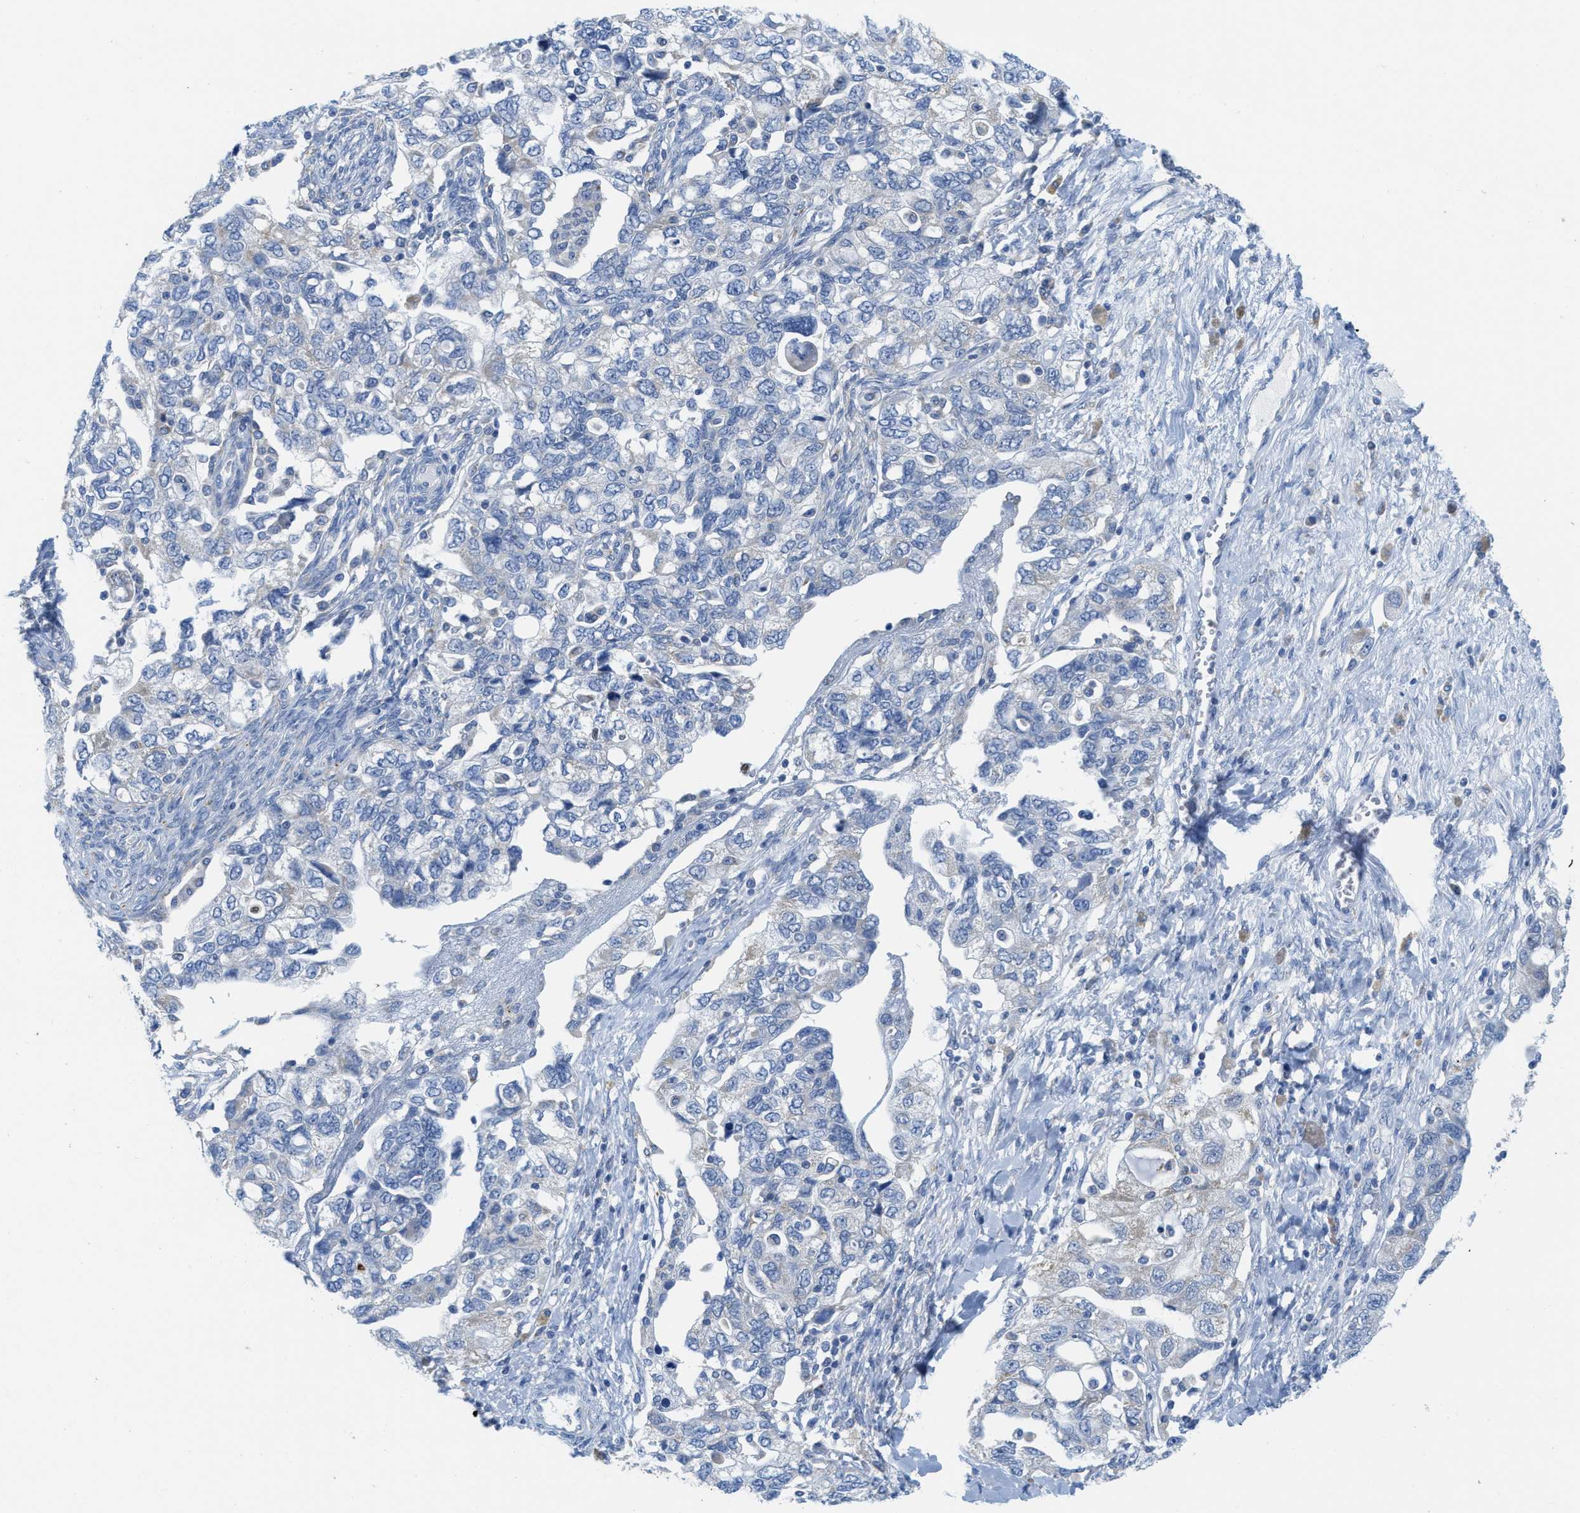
{"staining": {"intensity": "negative", "quantity": "none", "location": "none"}, "tissue": "ovarian cancer", "cell_type": "Tumor cells", "image_type": "cancer", "snomed": [{"axis": "morphology", "description": "Carcinoma, NOS"}, {"axis": "morphology", "description": "Cystadenocarcinoma, serous, NOS"}, {"axis": "topography", "description": "Ovary"}], "caption": "Tumor cells are negative for brown protein staining in ovarian cancer (serous cystadenocarcinoma). Nuclei are stained in blue.", "gene": "PTDSS1", "patient": {"sex": "female", "age": 69}}